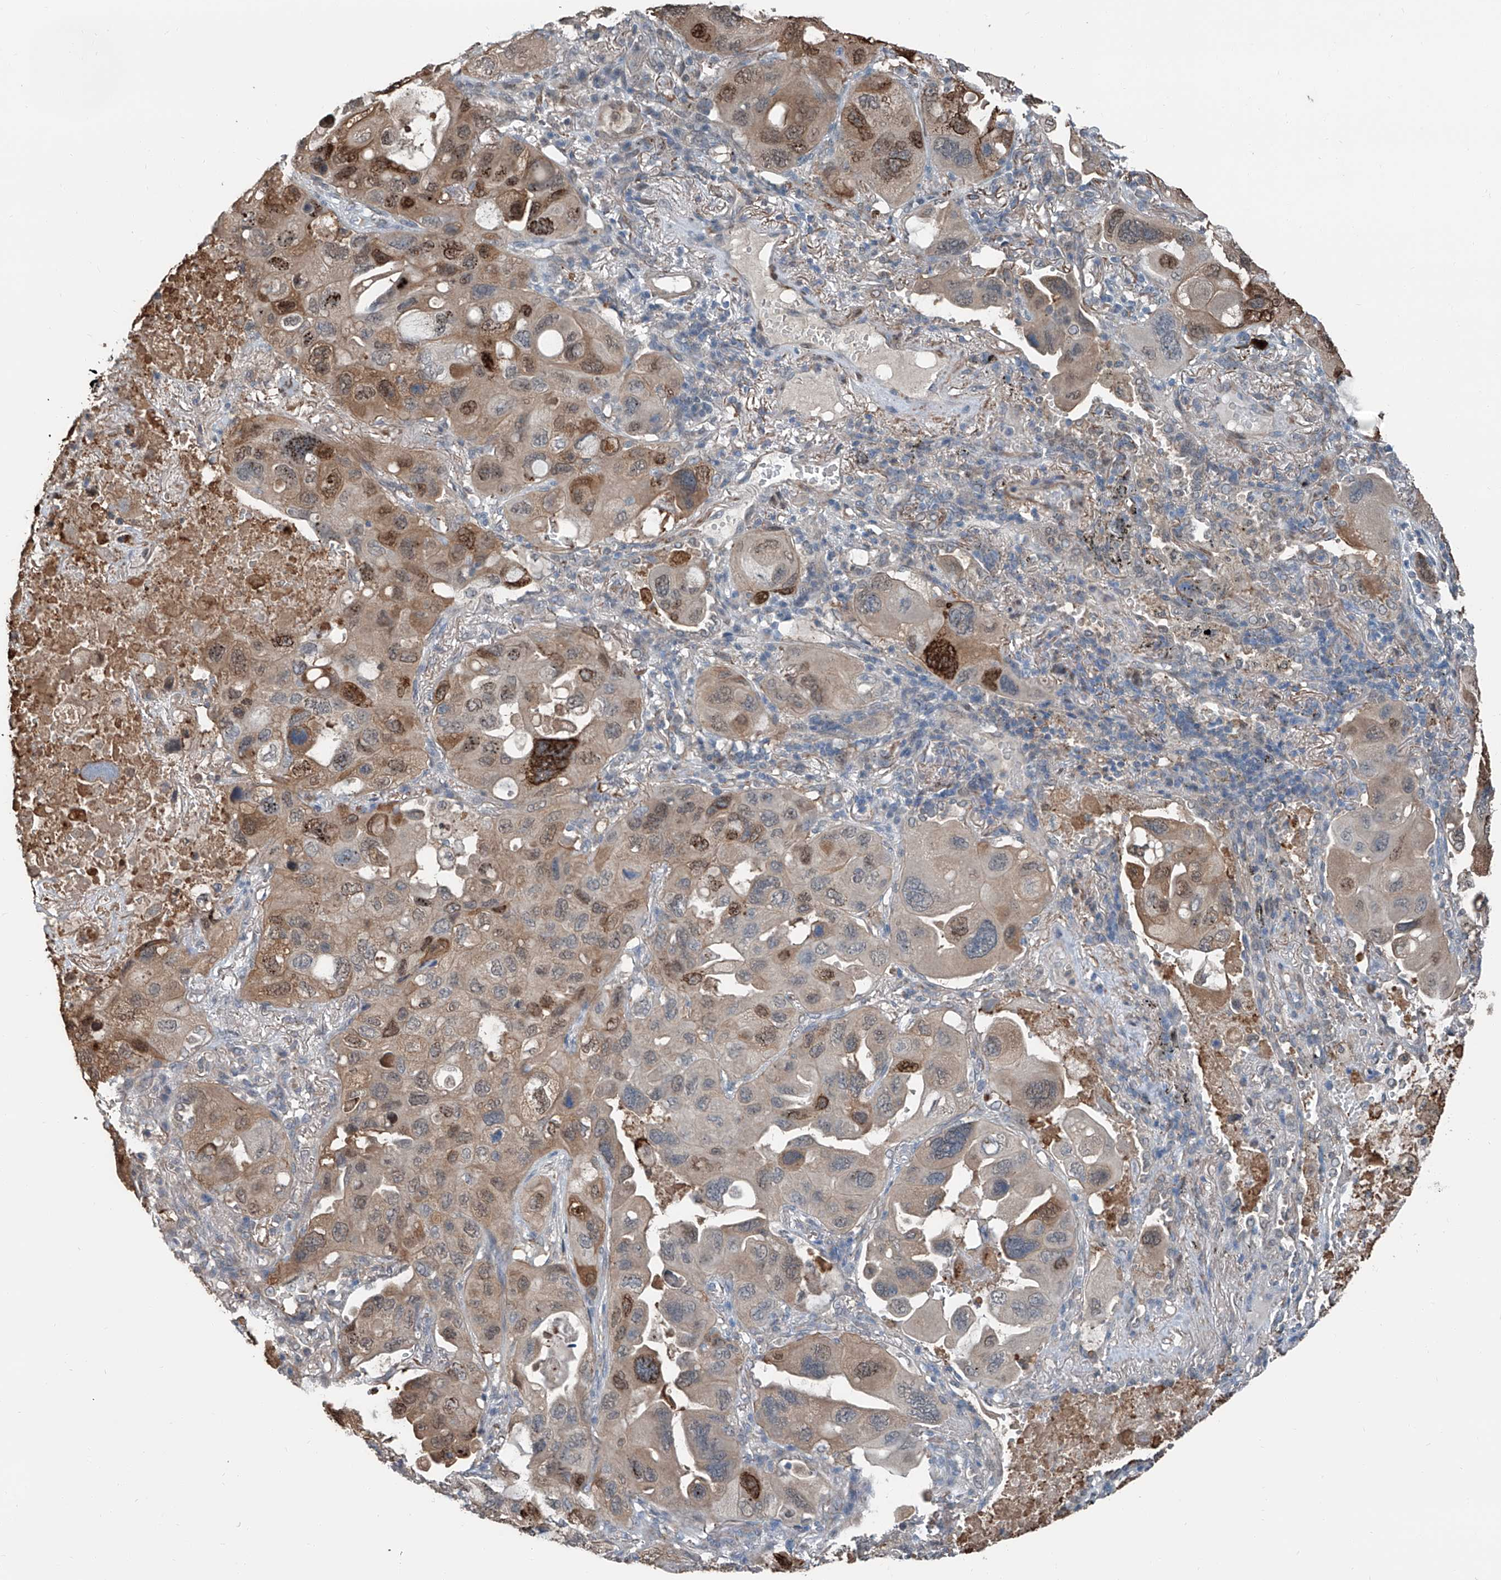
{"staining": {"intensity": "strong", "quantity": "<25%", "location": "cytoplasmic/membranous,nuclear"}, "tissue": "lung cancer", "cell_type": "Tumor cells", "image_type": "cancer", "snomed": [{"axis": "morphology", "description": "Squamous cell carcinoma, NOS"}, {"axis": "topography", "description": "Lung"}], "caption": "Brown immunohistochemical staining in lung cancer demonstrates strong cytoplasmic/membranous and nuclear positivity in about <25% of tumor cells.", "gene": "HSPA6", "patient": {"sex": "female", "age": 73}}